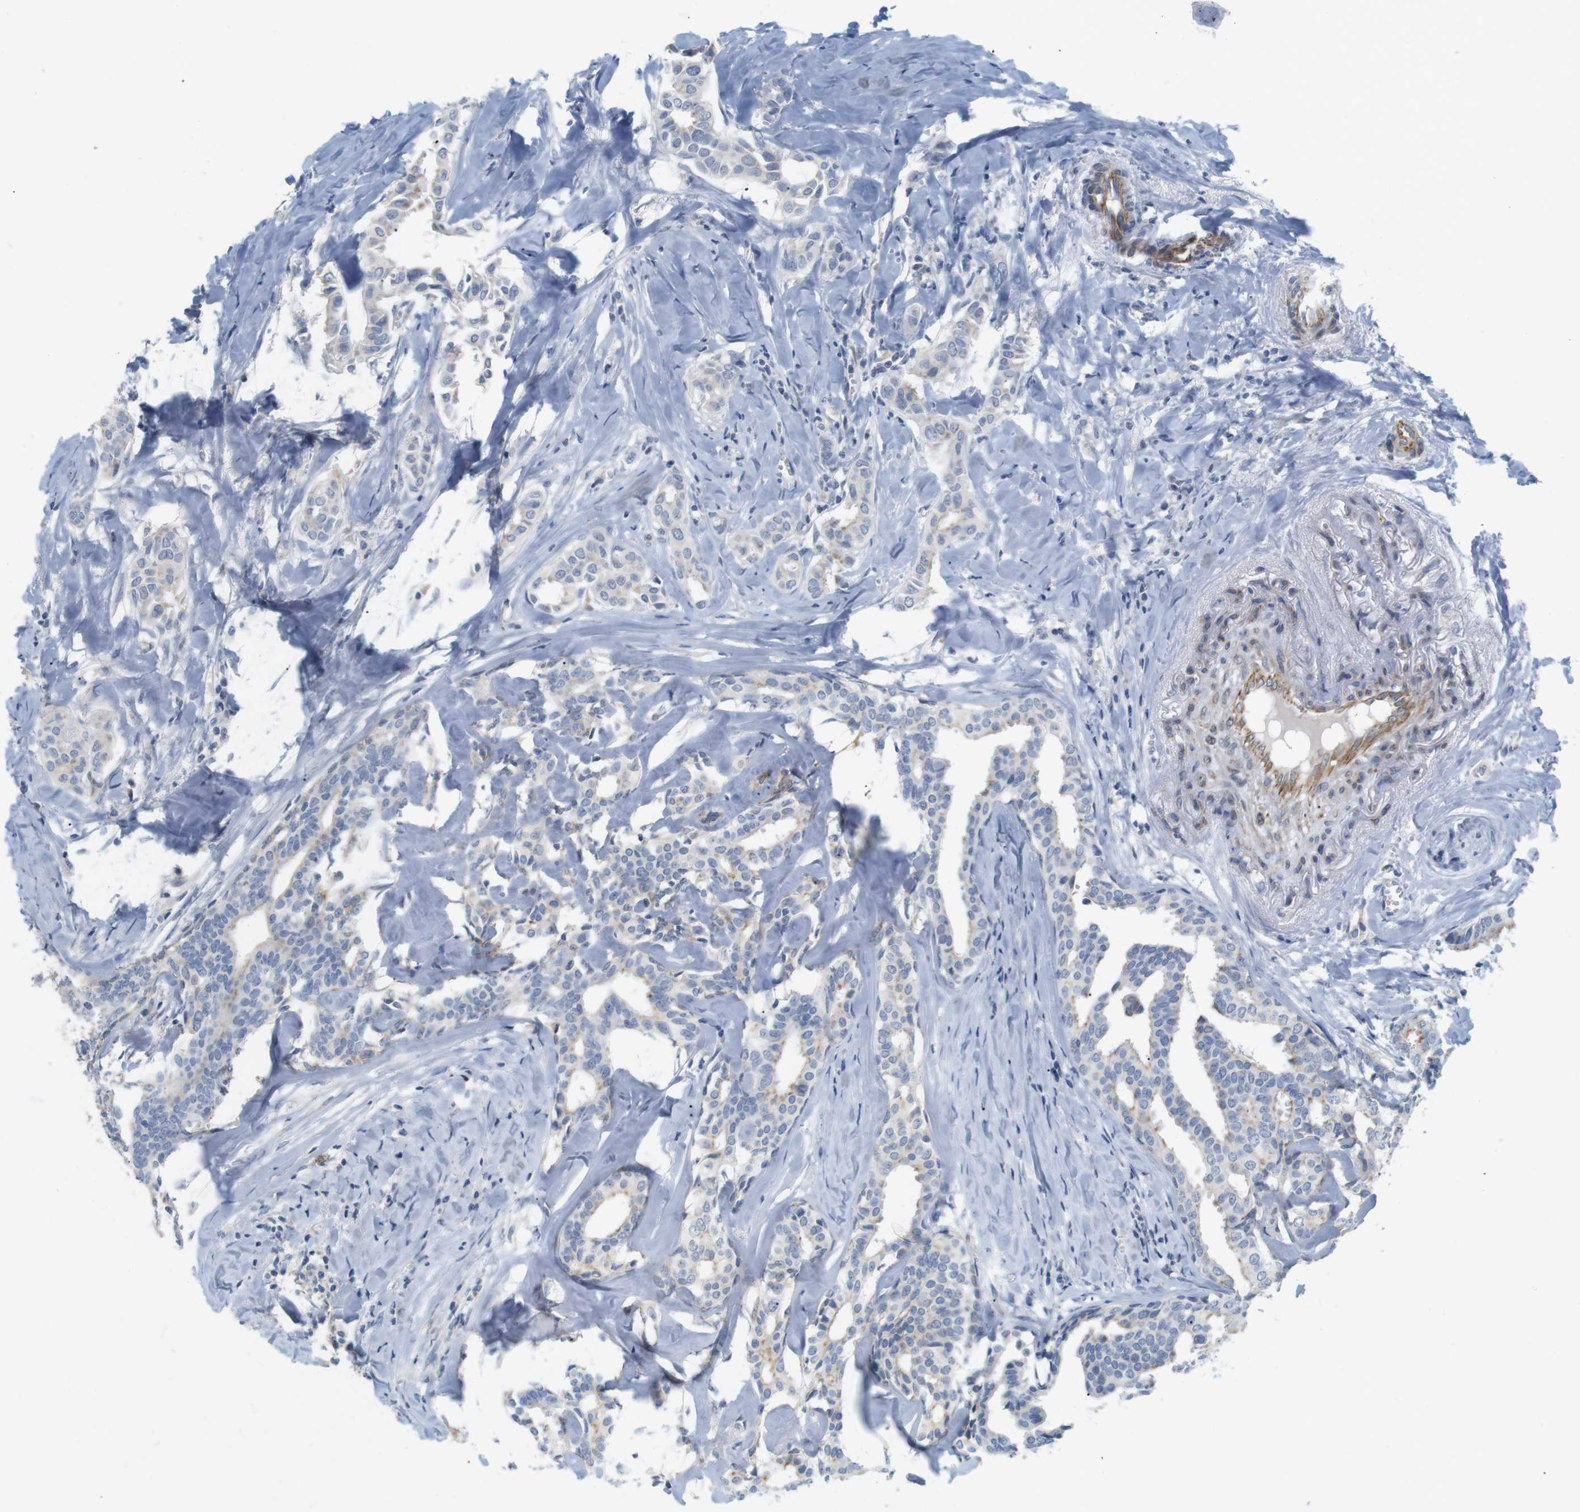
{"staining": {"intensity": "weak", "quantity": "<25%", "location": "cytoplasmic/membranous"}, "tissue": "head and neck cancer", "cell_type": "Tumor cells", "image_type": "cancer", "snomed": [{"axis": "morphology", "description": "Adenocarcinoma, NOS"}, {"axis": "topography", "description": "Salivary gland"}, {"axis": "topography", "description": "Head-Neck"}], "caption": "This is an immunohistochemistry (IHC) histopathology image of head and neck cancer (adenocarcinoma). There is no expression in tumor cells.", "gene": "ITPR1", "patient": {"sex": "female", "age": 59}}